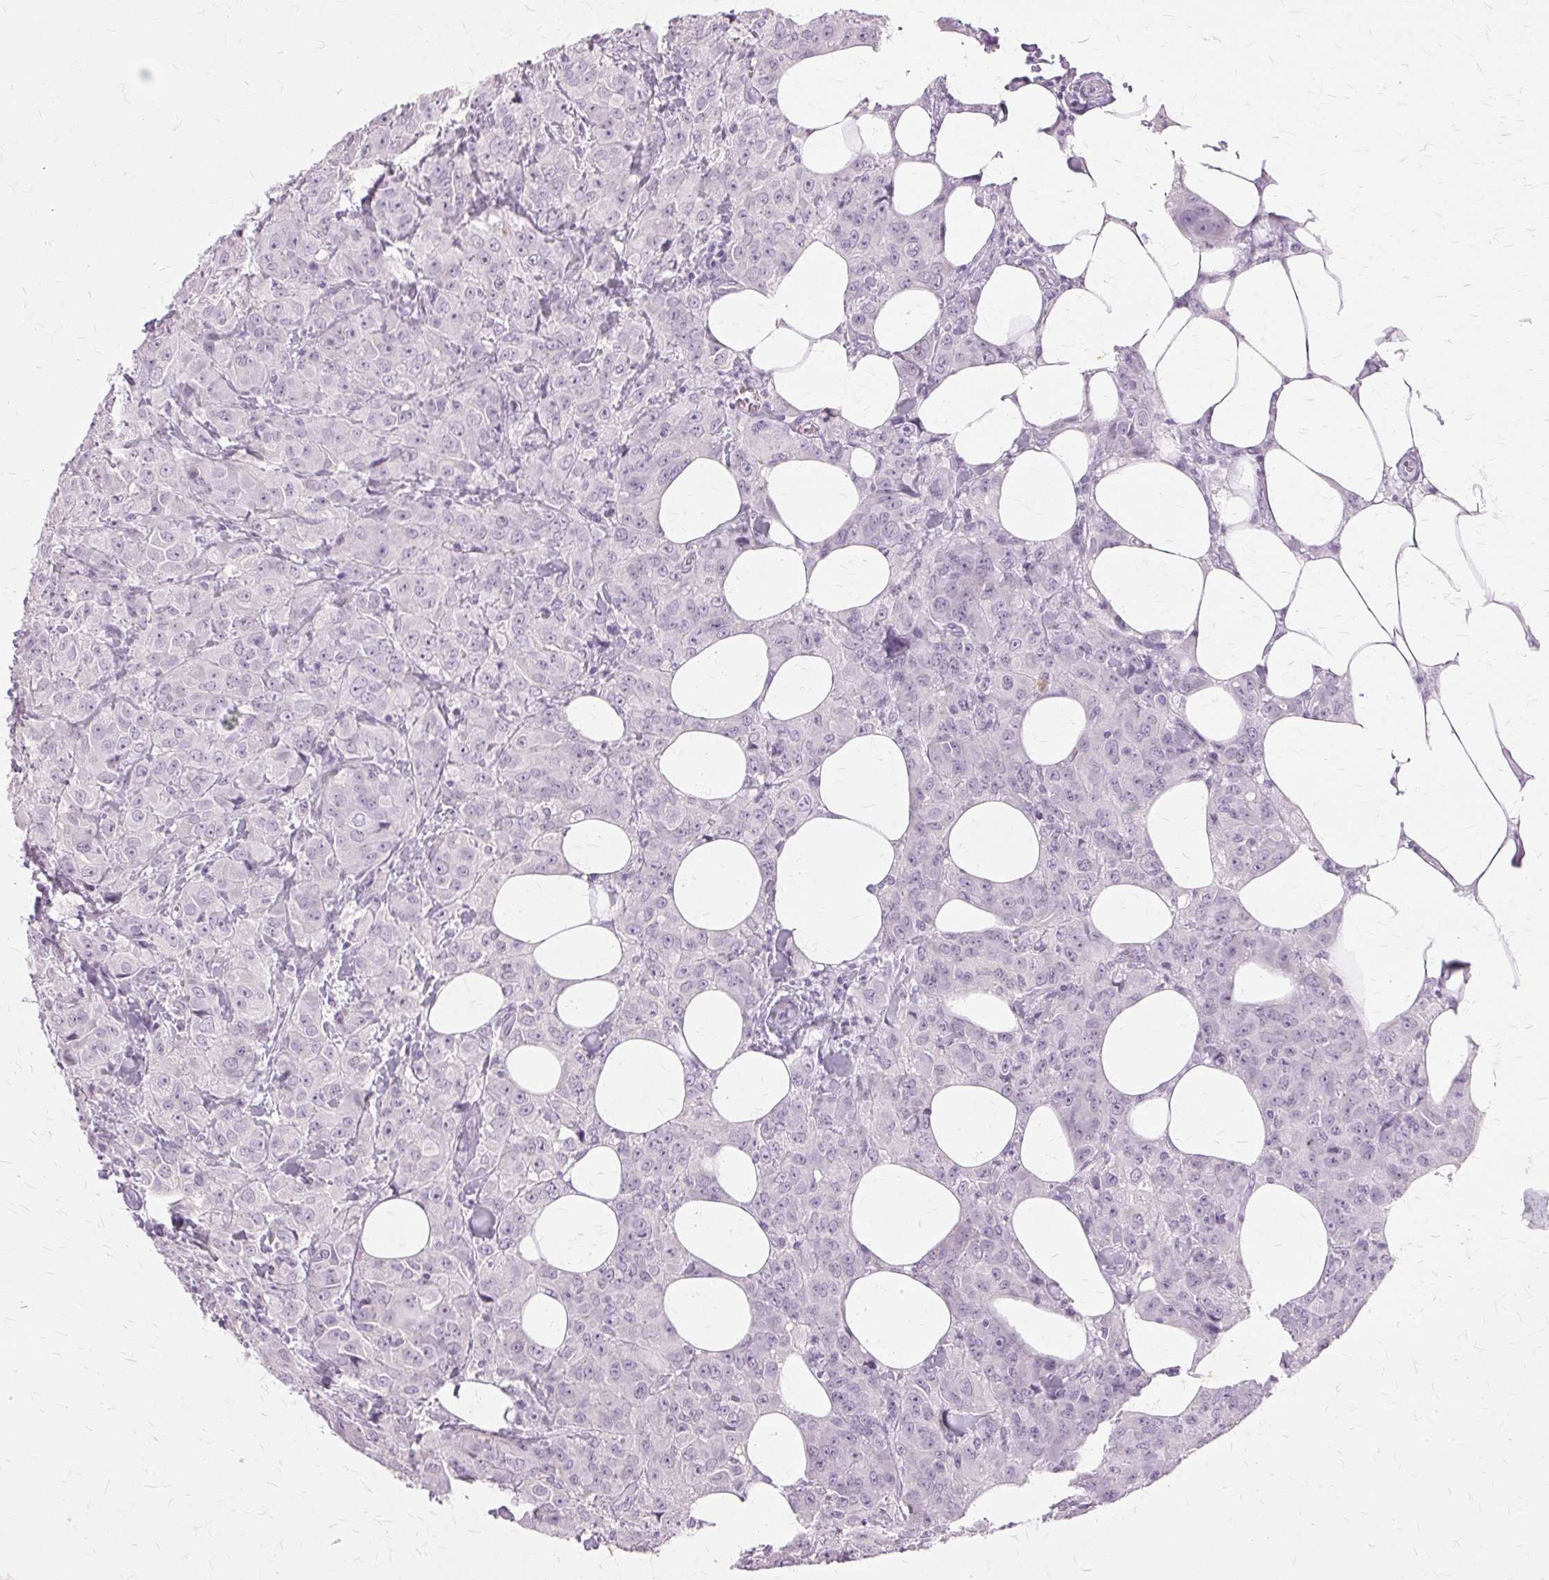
{"staining": {"intensity": "negative", "quantity": "none", "location": "none"}, "tissue": "breast cancer", "cell_type": "Tumor cells", "image_type": "cancer", "snomed": [{"axis": "morphology", "description": "Normal tissue, NOS"}, {"axis": "morphology", "description": "Duct carcinoma"}, {"axis": "topography", "description": "Breast"}], "caption": "The immunohistochemistry histopathology image has no significant expression in tumor cells of infiltrating ductal carcinoma (breast) tissue.", "gene": "SLC45A3", "patient": {"sex": "female", "age": 43}}